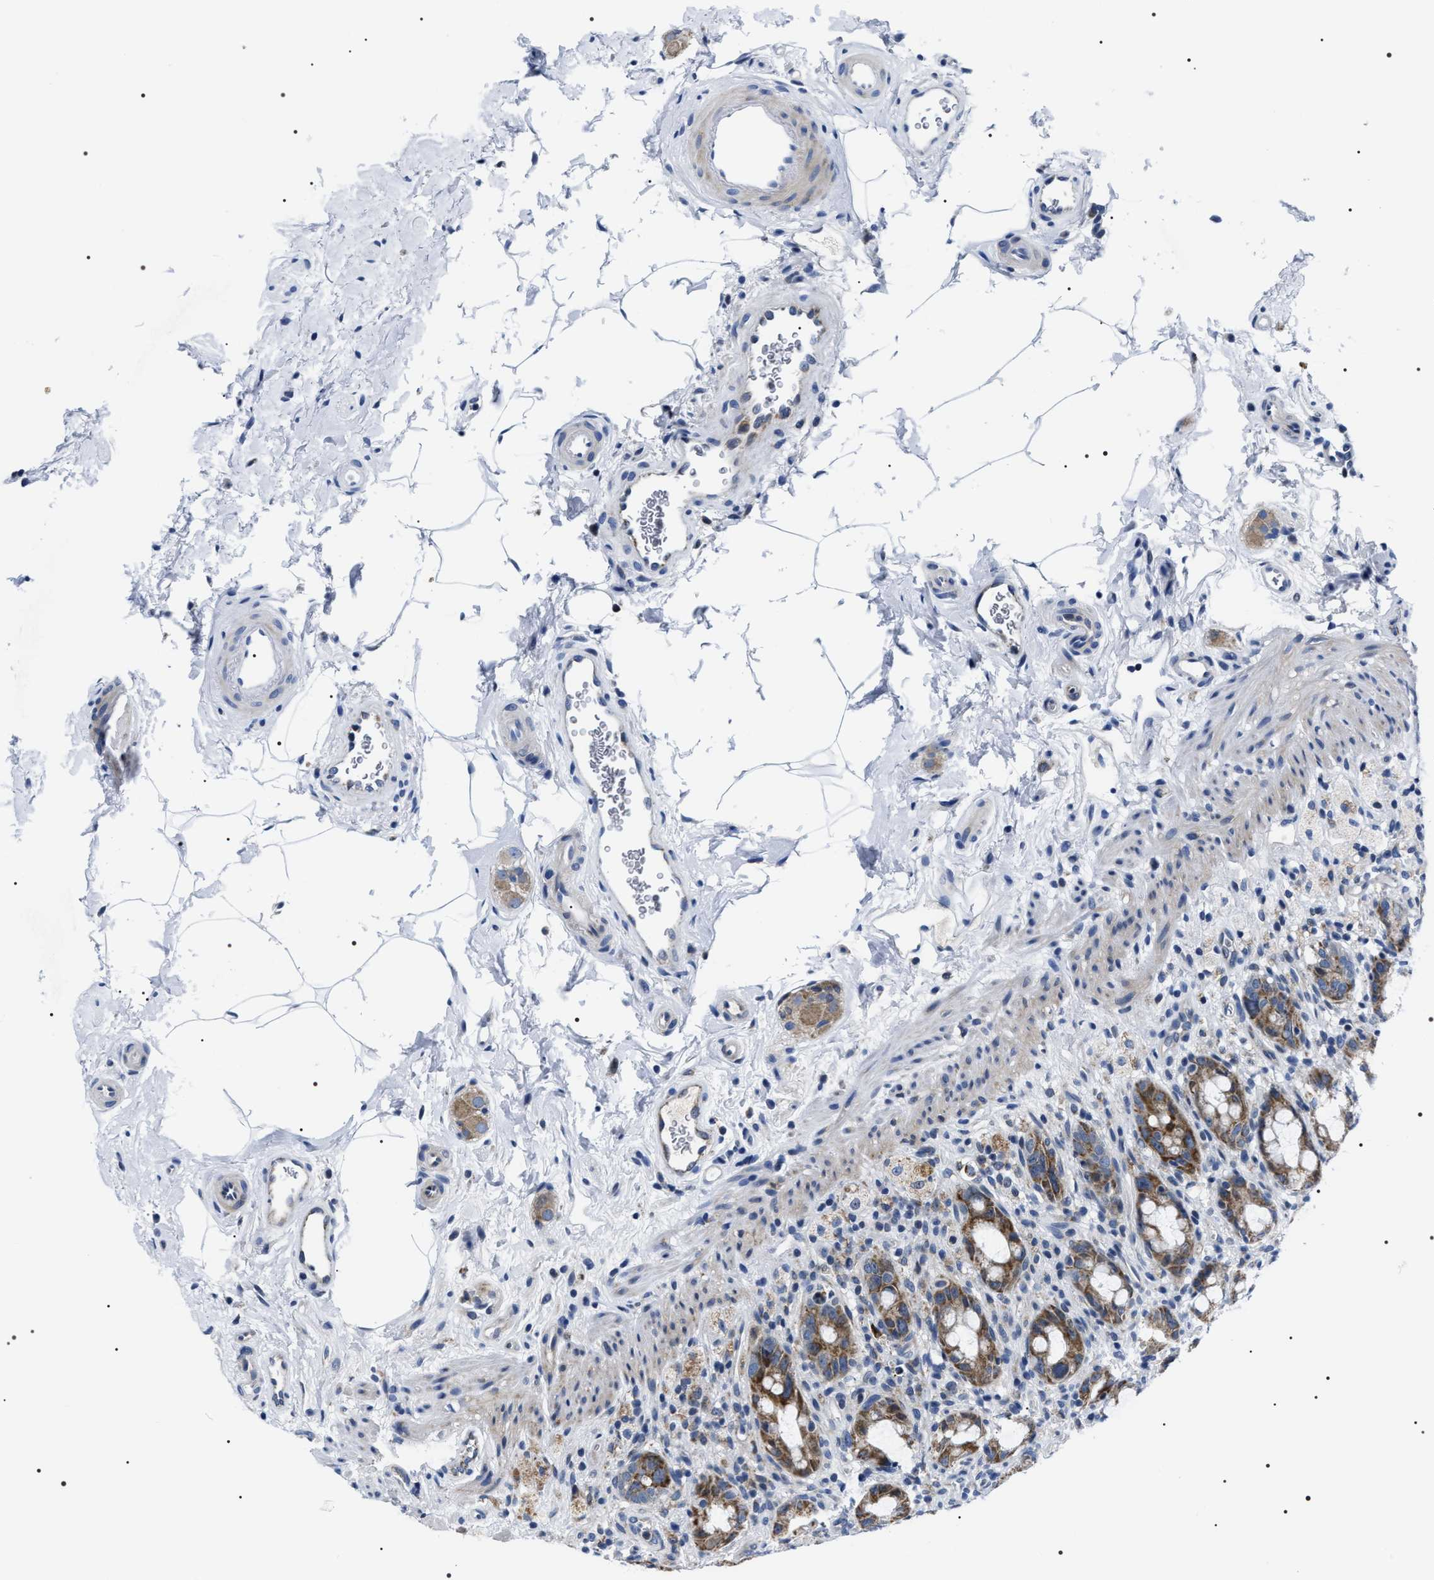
{"staining": {"intensity": "moderate", "quantity": ">75%", "location": "cytoplasmic/membranous"}, "tissue": "rectum", "cell_type": "Glandular cells", "image_type": "normal", "snomed": [{"axis": "morphology", "description": "Normal tissue, NOS"}, {"axis": "topography", "description": "Rectum"}], "caption": "This histopathology image reveals IHC staining of normal human rectum, with medium moderate cytoplasmic/membranous positivity in approximately >75% of glandular cells.", "gene": "NTMT1", "patient": {"sex": "male", "age": 44}}